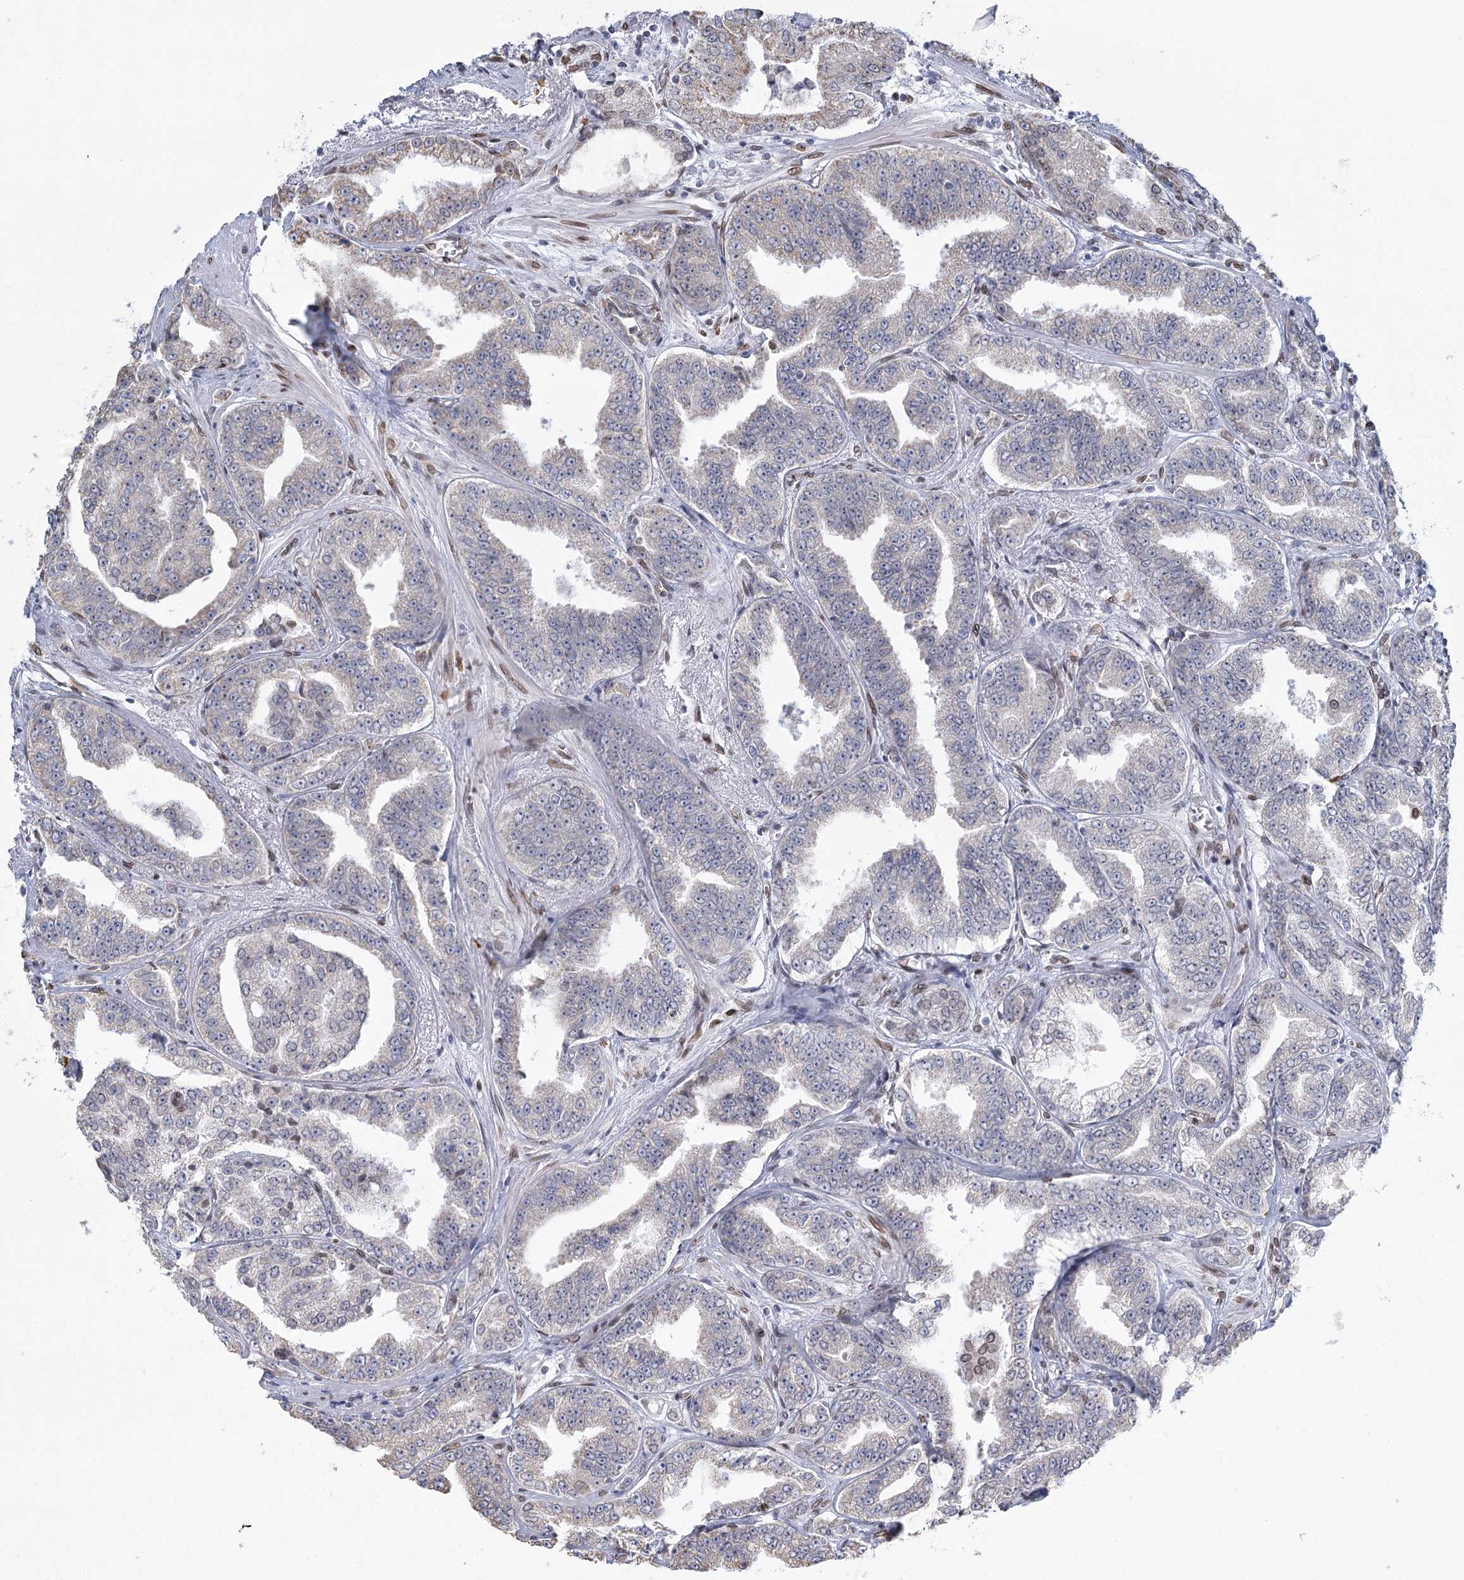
{"staining": {"intensity": "negative", "quantity": "none", "location": "none"}, "tissue": "prostate cancer", "cell_type": "Tumor cells", "image_type": "cancer", "snomed": [{"axis": "morphology", "description": "Adenocarcinoma, High grade"}, {"axis": "topography", "description": "Prostate"}], "caption": "Immunohistochemistry image of neoplastic tissue: human prostate adenocarcinoma (high-grade) stained with DAB reveals no significant protein expression in tumor cells. Brightfield microscopy of immunohistochemistry (IHC) stained with DAB (brown) and hematoxylin (blue), captured at high magnification.", "gene": "VWA5A", "patient": {"sex": "male", "age": 71}}